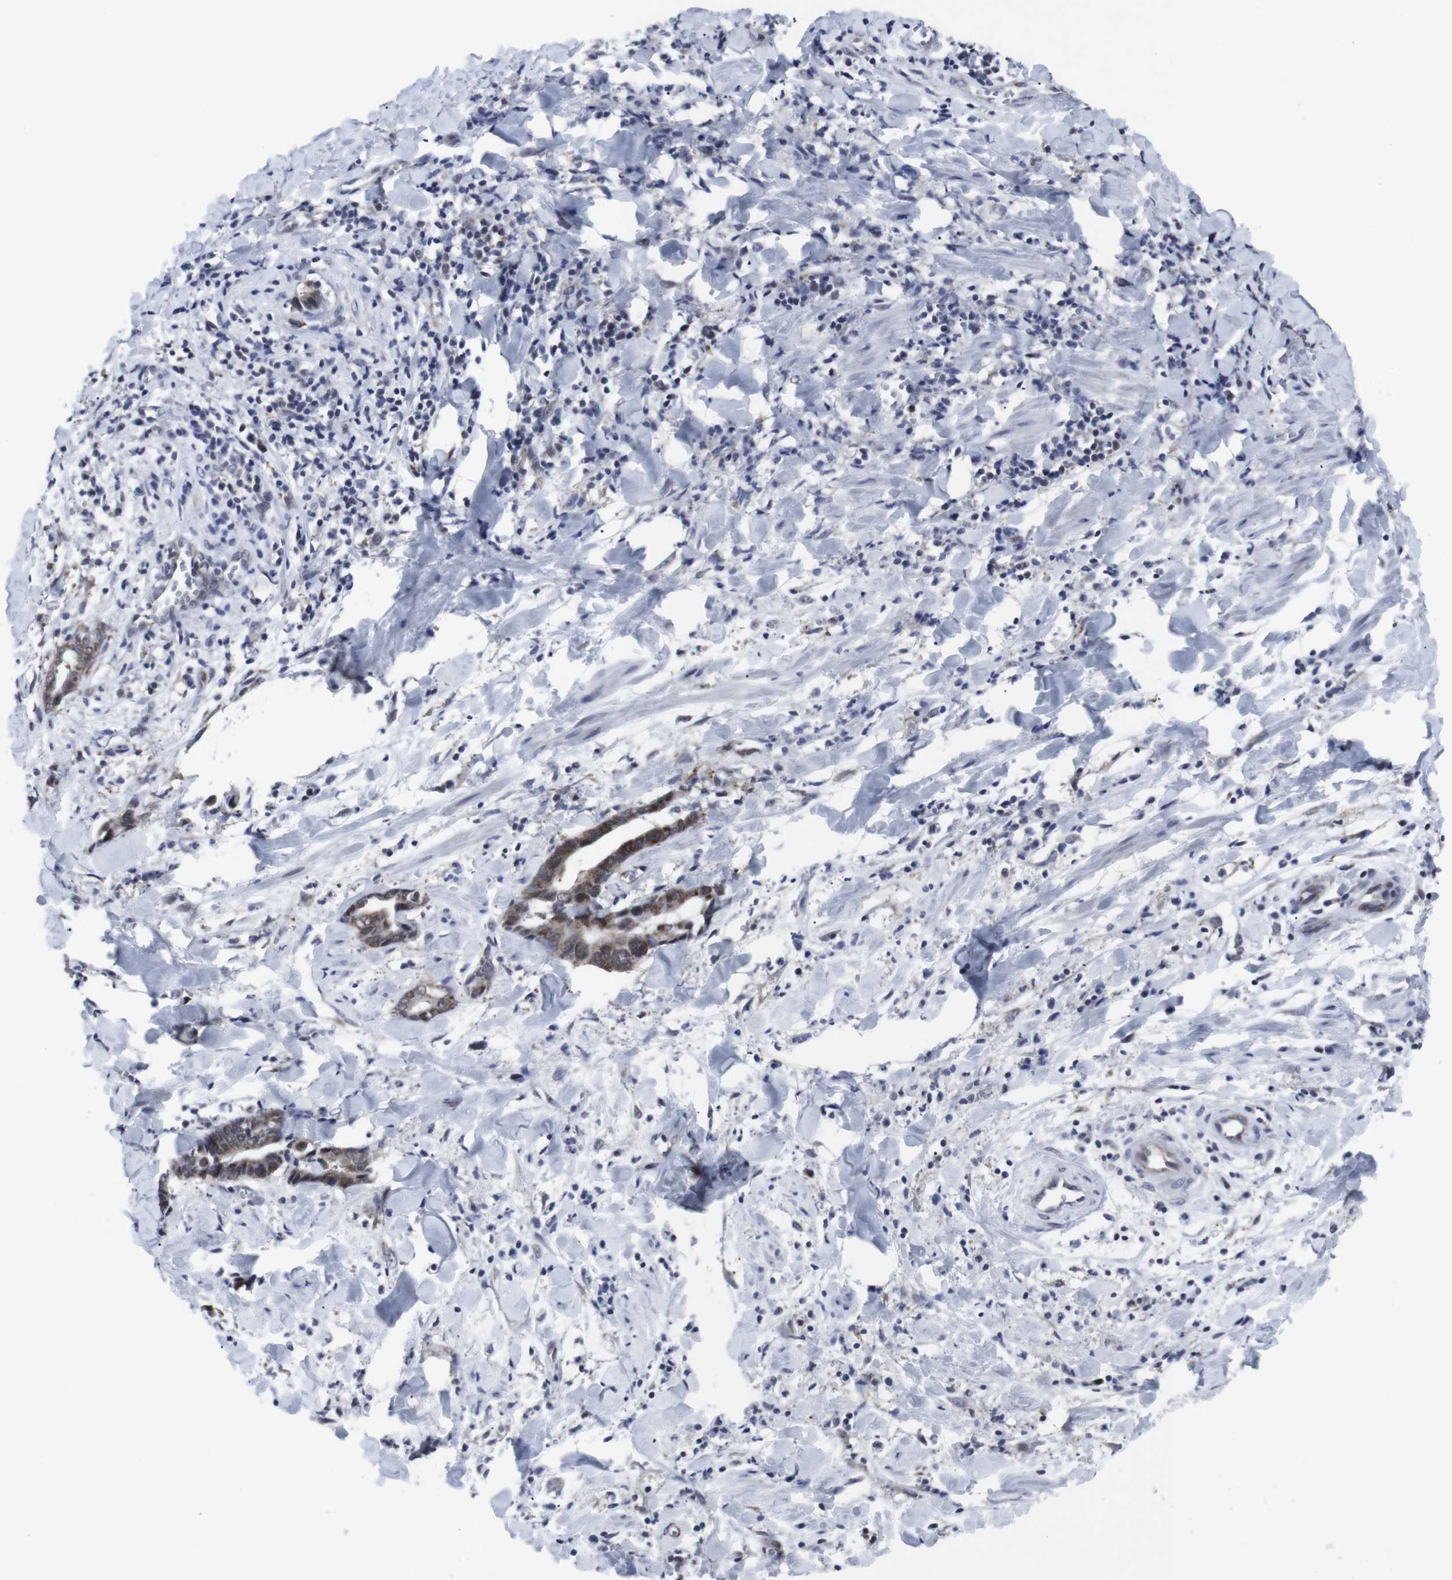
{"staining": {"intensity": "moderate", "quantity": ">75%", "location": "cytoplasmic/membranous"}, "tissue": "cervical cancer", "cell_type": "Tumor cells", "image_type": "cancer", "snomed": [{"axis": "morphology", "description": "Adenocarcinoma, NOS"}, {"axis": "topography", "description": "Cervix"}], "caption": "A brown stain shows moderate cytoplasmic/membranous staining of a protein in human cervical cancer (adenocarcinoma) tumor cells.", "gene": "GEMIN2", "patient": {"sex": "female", "age": 44}}